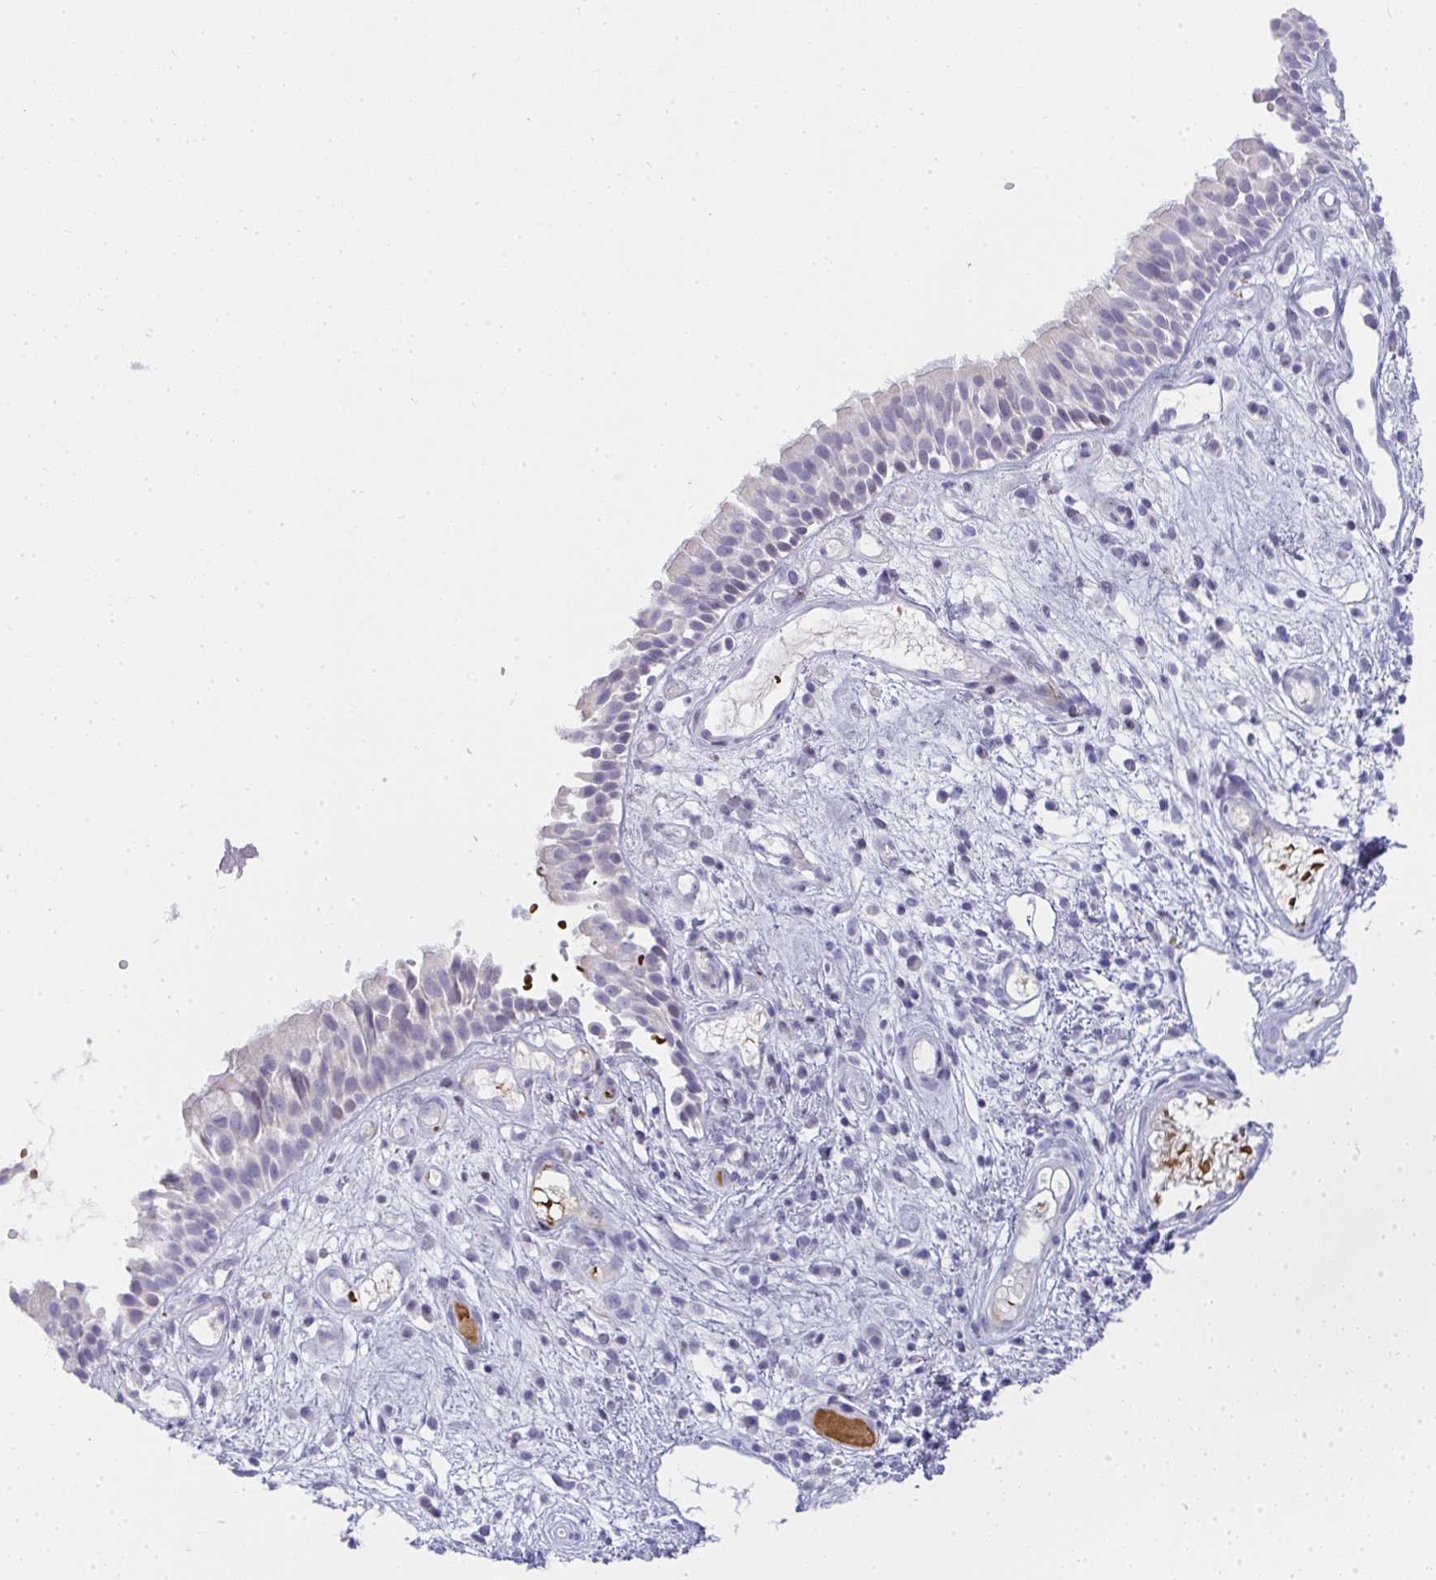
{"staining": {"intensity": "negative", "quantity": "none", "location": "none"}, "tissue": "nasopharynx", "cell_type": "Respiratory epithelial cells", "image_type": "normal", "snomed": [{"axis": "morphology", "description": "Normal tissue, NOS"}, {"axis": "morphology", "description": "Inflammation, NOS"}, {"axis": "topography", "description": "Nasopharynx"}], "caption": "Immunohistochemistry (IHC) image of unremarkable nasopharynx: human nasopharynx stained with DAB (3,3'-diaminobenzidine) demonstrates no significant protein positivity in respiratory epithelial cells.", "gene": "ZNF182", "patient": {"sex": "male", "age": 54}}